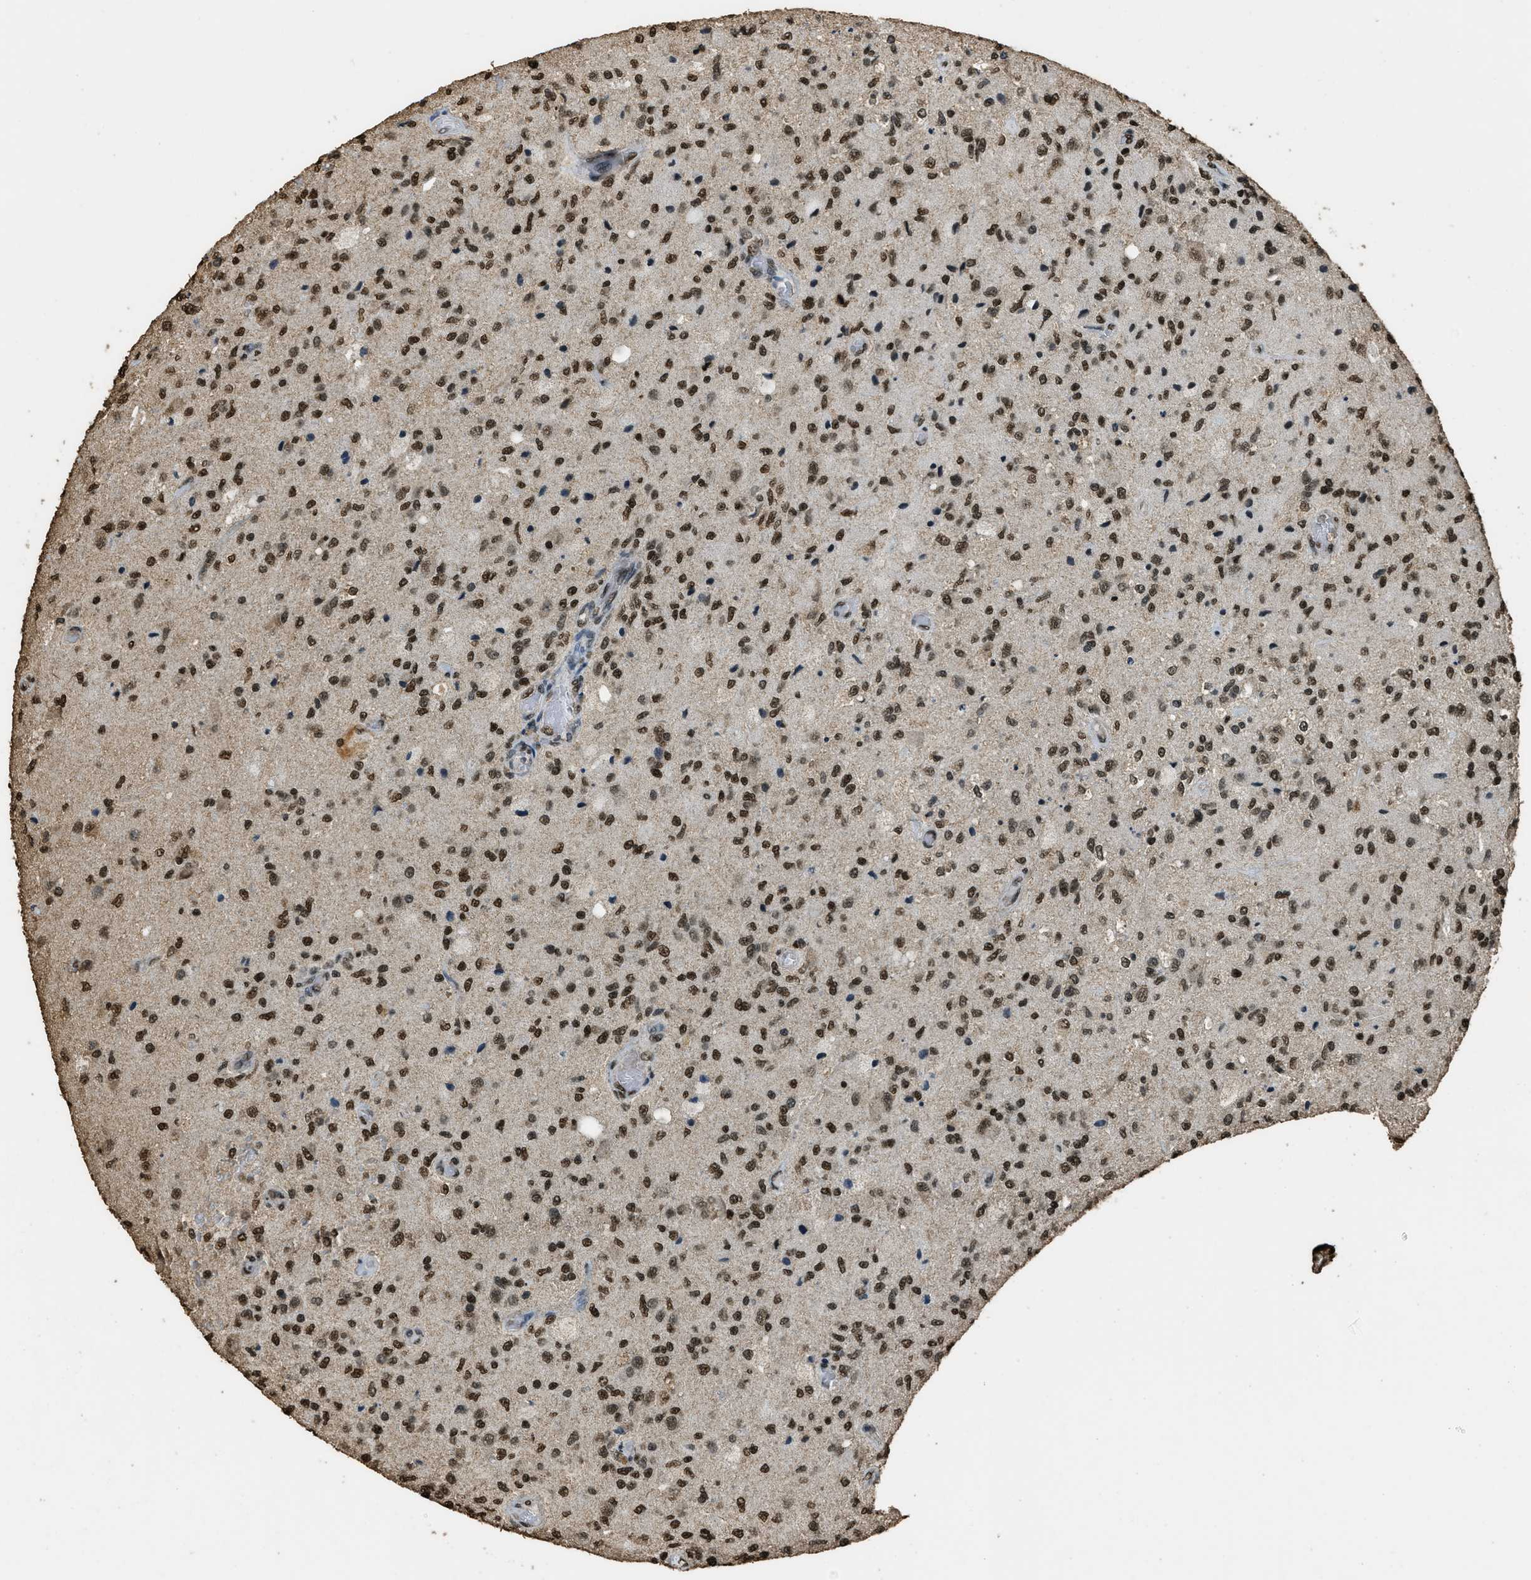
{"staining": {"intensity": "strong", "quantity": ">75%", "location": "nuclear"}, "tissue": "glioma", "cell_type": "Tumor cells", "image_type": "cancer", "snomed": [{"axis": "morphology", "description": "Normal tissue, NOS"}, {"axis": "morphology", "description": "Glioma, malignant, High grade"}, {"axis": "topography", "description": "Cerebral cortex"}], "caption": "An image of malignant high-grade glioma stained for a protein demonstrates strong nuclear brown staining in tumor cells.", "gene": "MYB", "patient": {"sex": "male", "age": 77}}